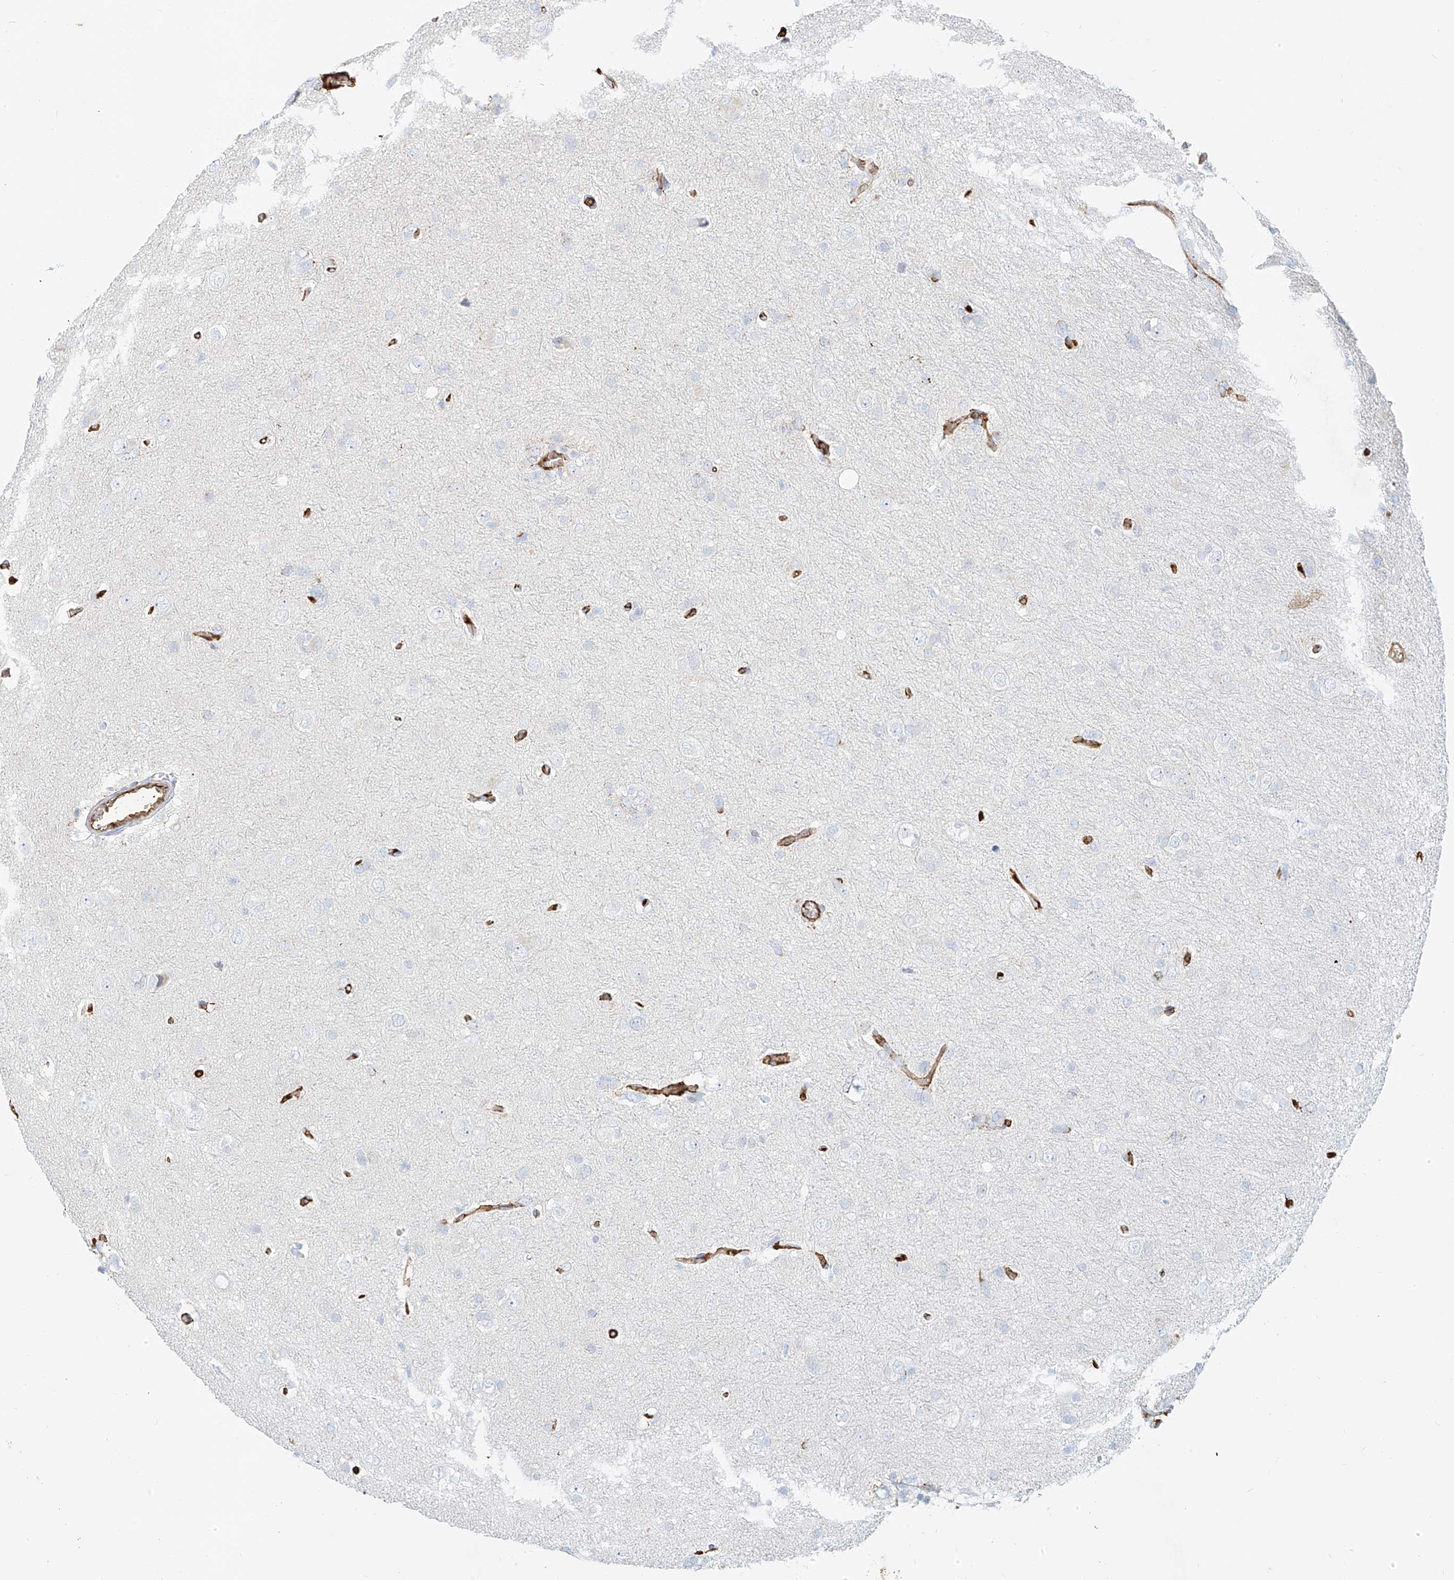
{"staining": {"intensity": "negative", "quantity": "none", "location": "none"}, "tissue": "glioma", "cell_type": "Tumor cells", "image_type": "cancer", "snomed": [{"axis": "morphology", "description": "Glioma, malignant, High grade"}, {"axis": "topography", "description": "Brain"}], "caption": "IHC micrograph of human glioma stained for a protein (brown), which demonstrates no staining in tumor cells. (Brightfield microscopy of DAB immunohistochemistry (IHC) at high magnification).", "gene": "OCSTAMP", "patient": {"sex": "female", "age": 59}}